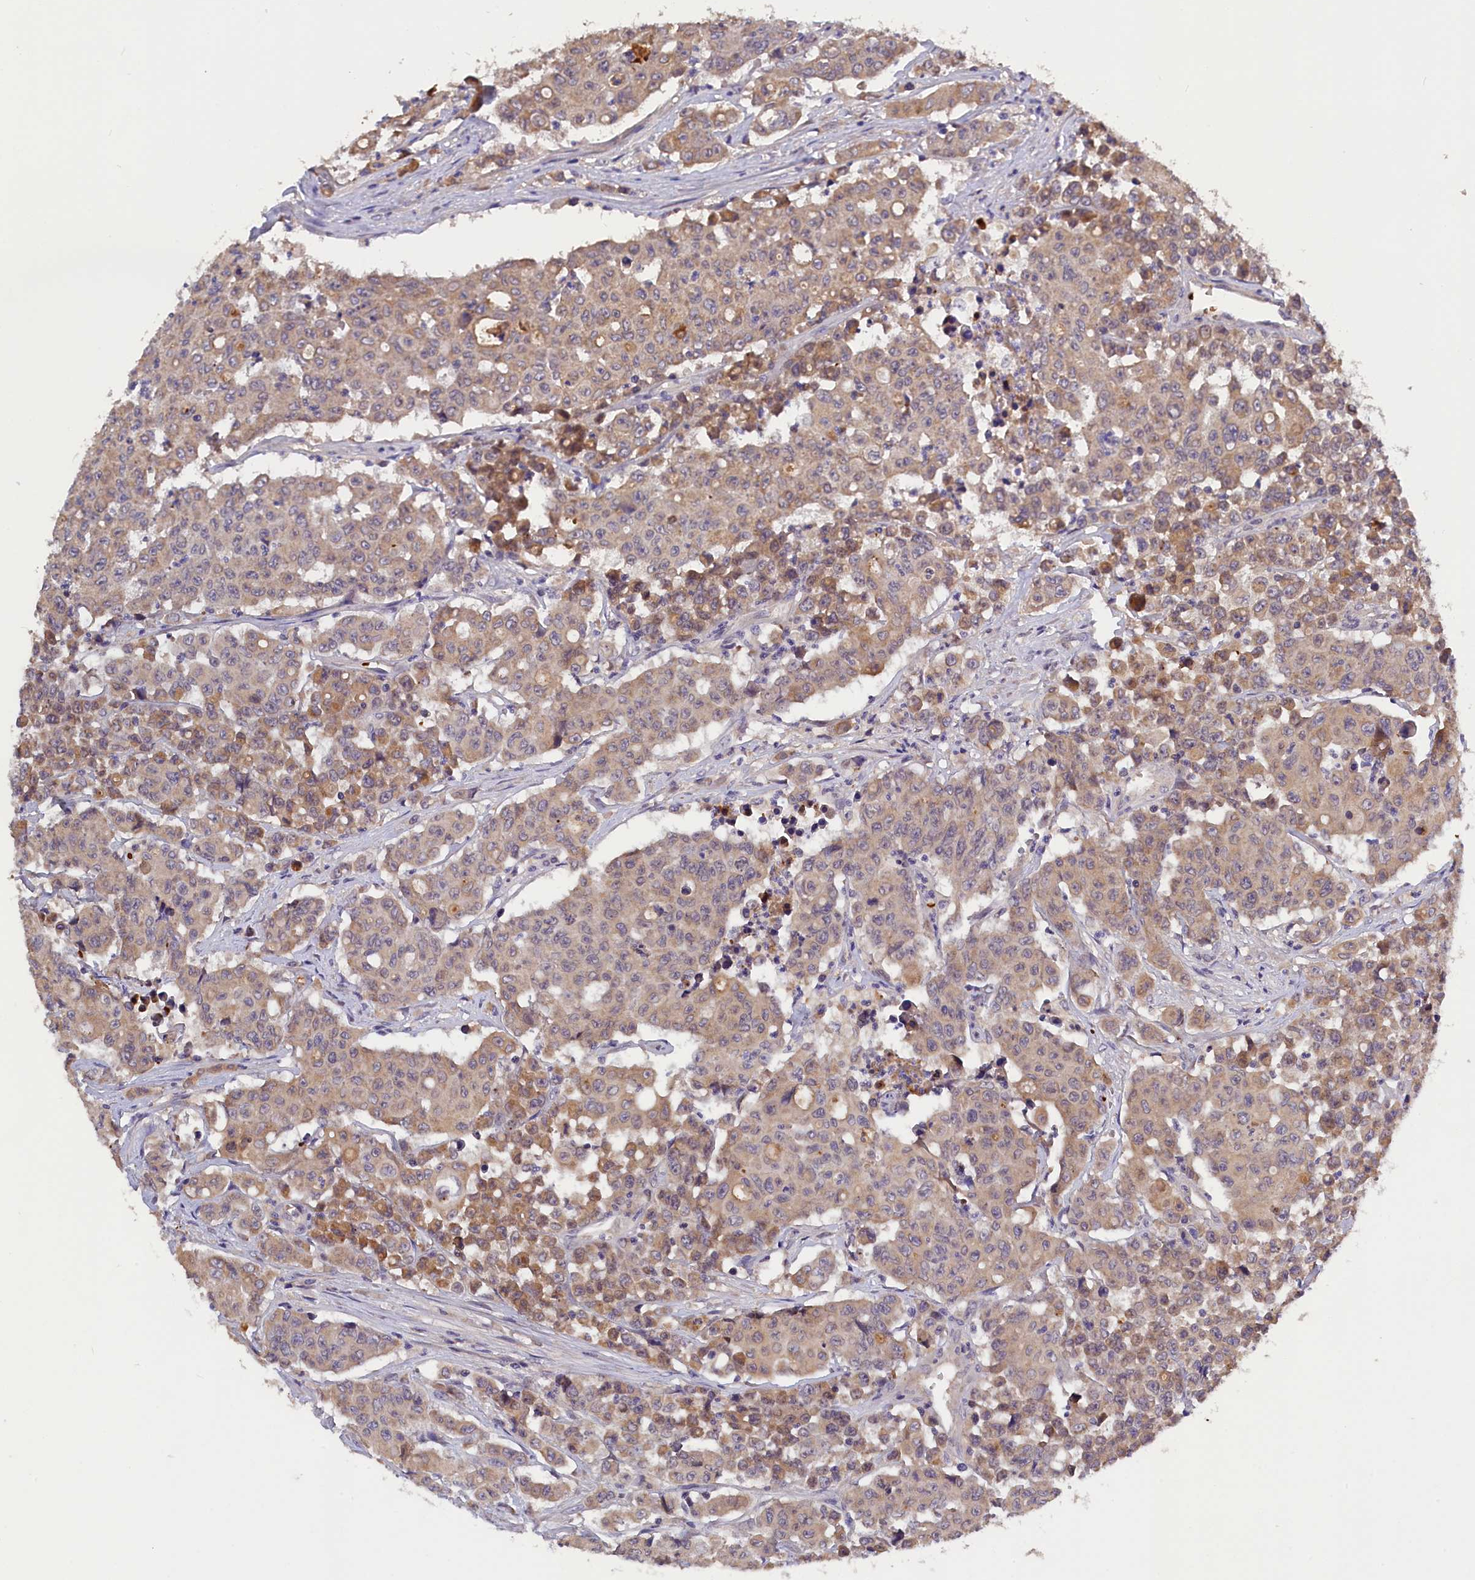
{"staining": {"intensity": "weak", "quantity": "25%-75%", "location": "cytoplasmic/membranous"}, "tissue": "colorectal cancer", "cell_type": "Tumor cells", "image_type": "cancer", "snomed": [{"axis": "morphology", "description": "Adenocarcinoma, NOS"}, {"axis": "topography", "description": "Colon"}], "caption": "Immunohistochemical staining of colorectal cancer (adenocarcinoma) reveals low levels of weak cytoplasmic/membranous protein staining in about 25%-75% of tumor cells.", "gene": "PHAF1", "patient": {"sex": "male", "age": 51}}